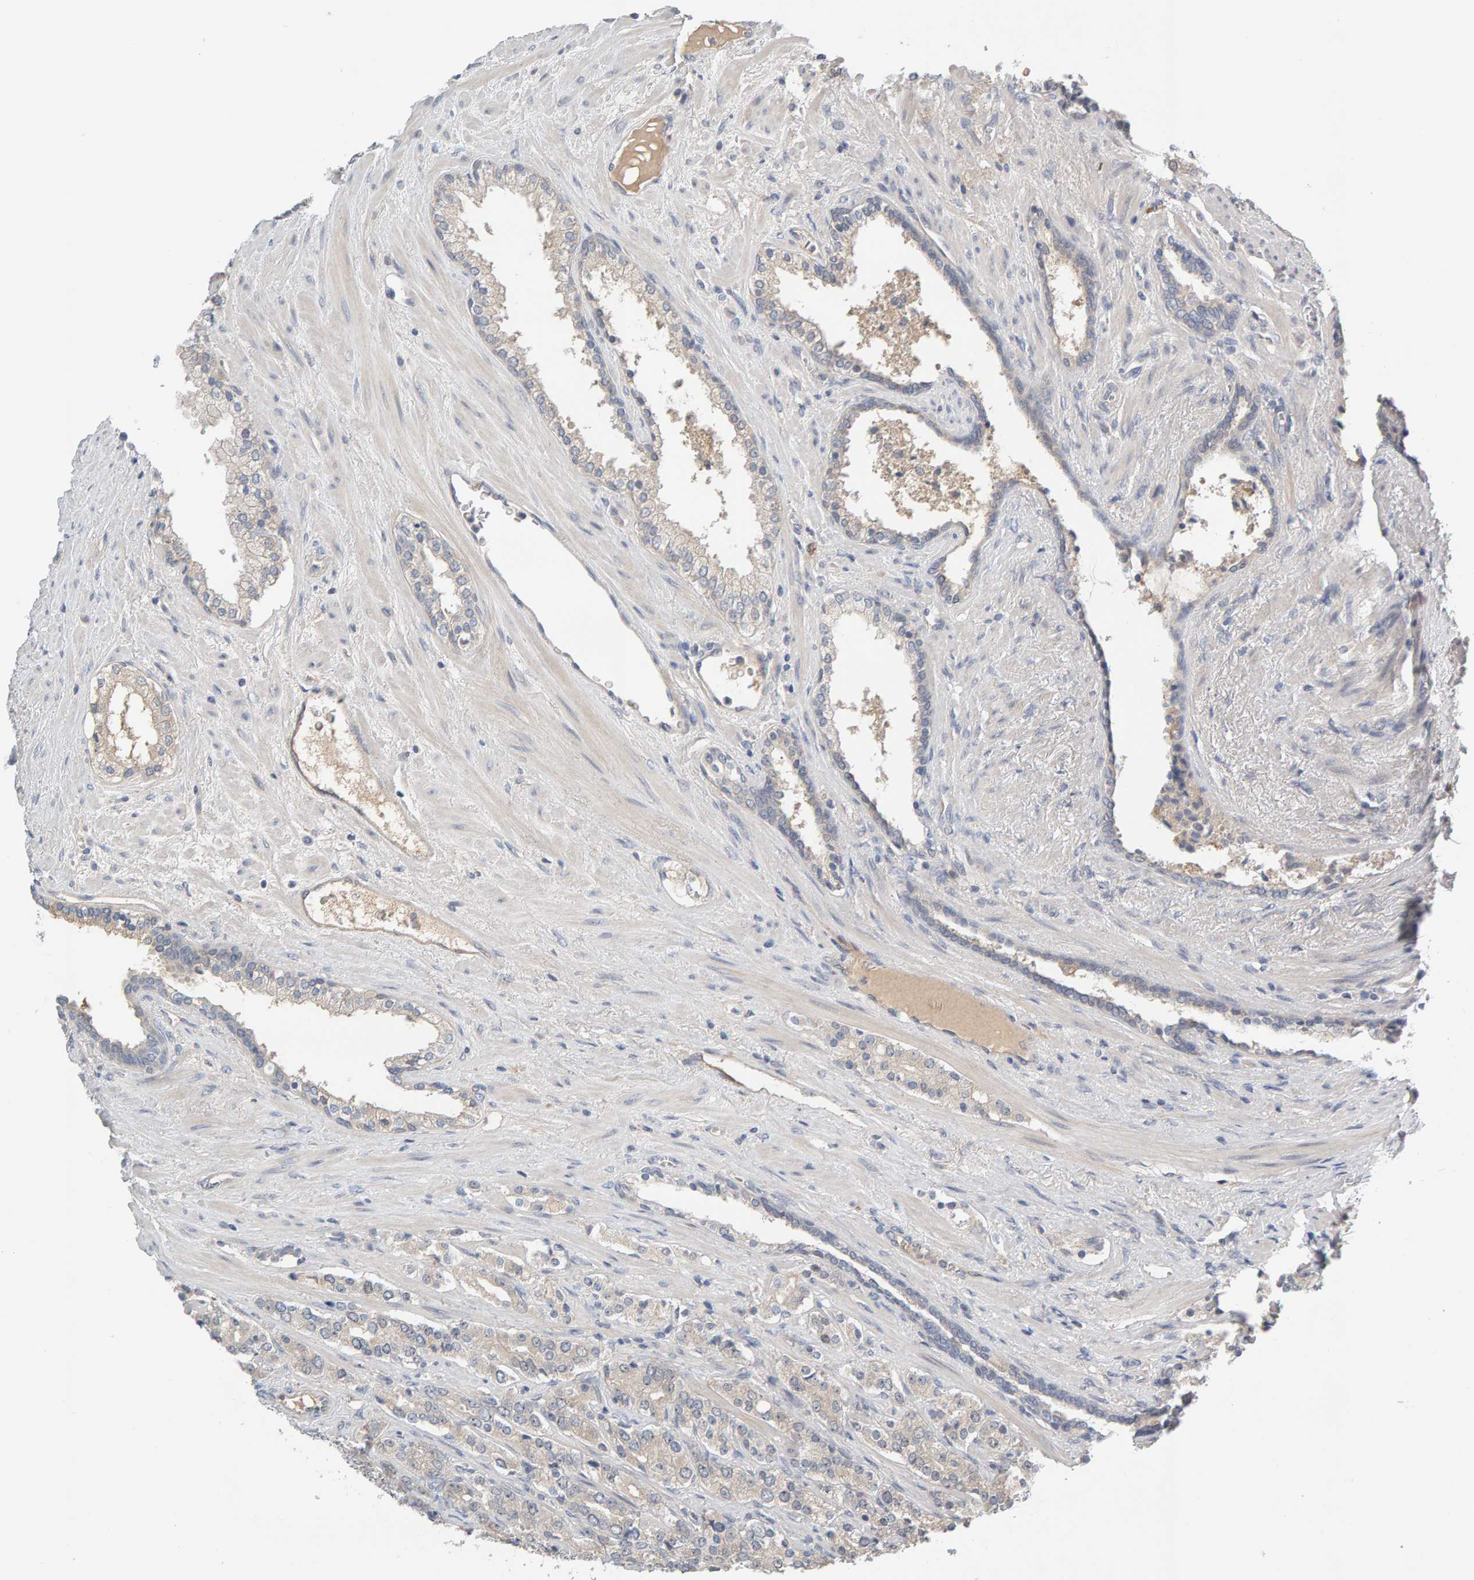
{"staining": {"intensity": "negative", "quantity": "none", "location": "none"}, "tissue": "prostate cancer", "cell_type": "Tumor cells", "image_type": "cancer", "snomed": [{"axis": "morphology", "description": "Adenocarcinoma, High grade"}, {"axis": "topography", "description": "Prostate"}], "caption": "There is no significant positivity in tumor cells of prostate cancer (high-grade adenocarcinoma).", "gene": "GFUS", "patient": {"sex": "male", "age": 71}}